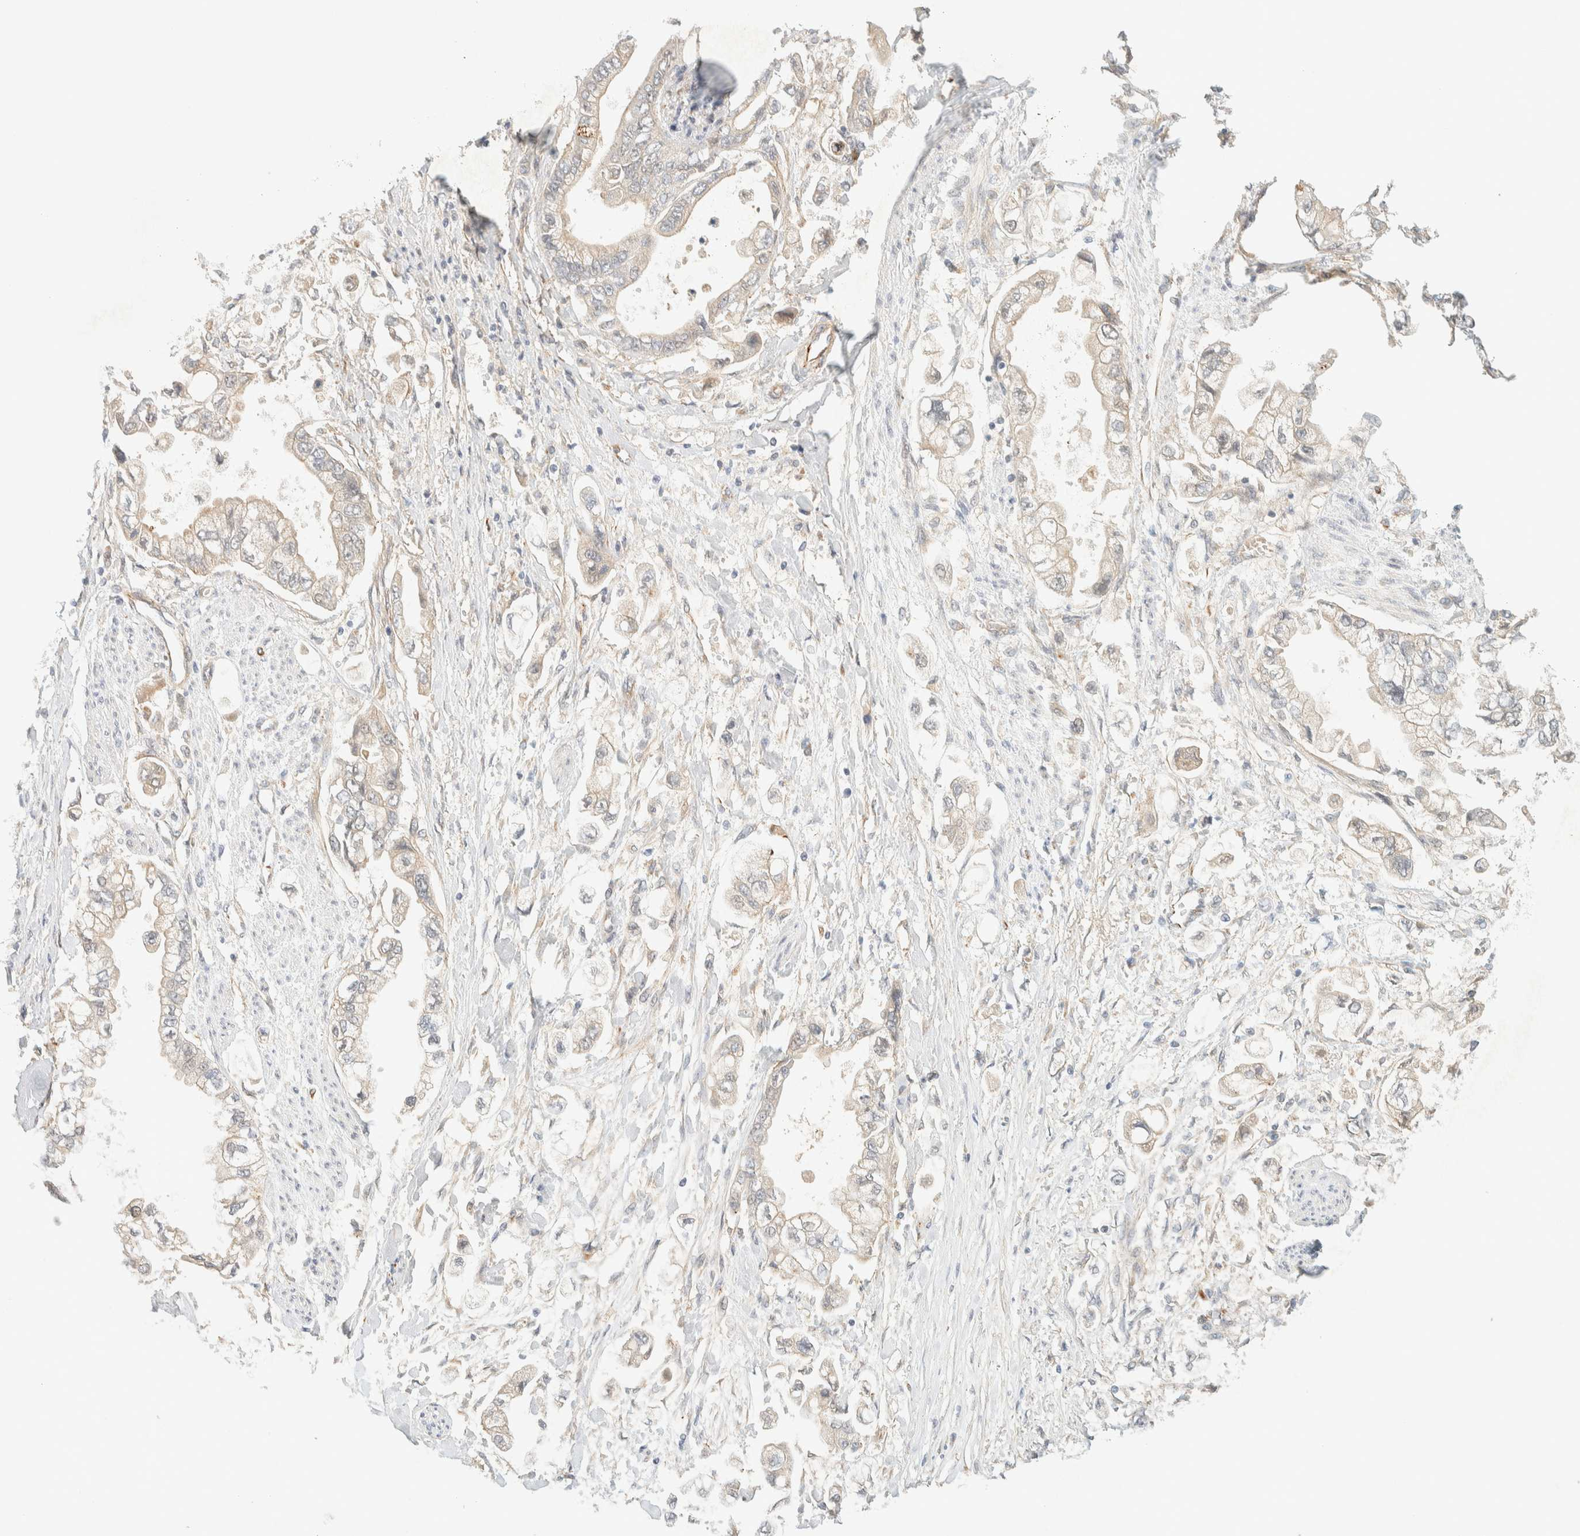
{"staining": {"intensity": "weak", "quantity": "<25%", "location": "cytoplasmic/membranous"}, "tissue": "stomach cancer", "cell_type": "Tumor cells", "image_type": "cancer", "snomed": [{"axis": "morphology", "description": "Normal tissue, NOS"}, {"axis": "morphology", "description": "Adenocarcinoma, NOS"}, {"axis": "topography", "description": "Stomach"}], "caption": "The immunohistochemistry photomicrograph has no significant staining in tumor cells of stomach cancer (adenocarcinoma) tissue.", "gene": "FAT1", "patient": {"sex": "male", "age": 62}}